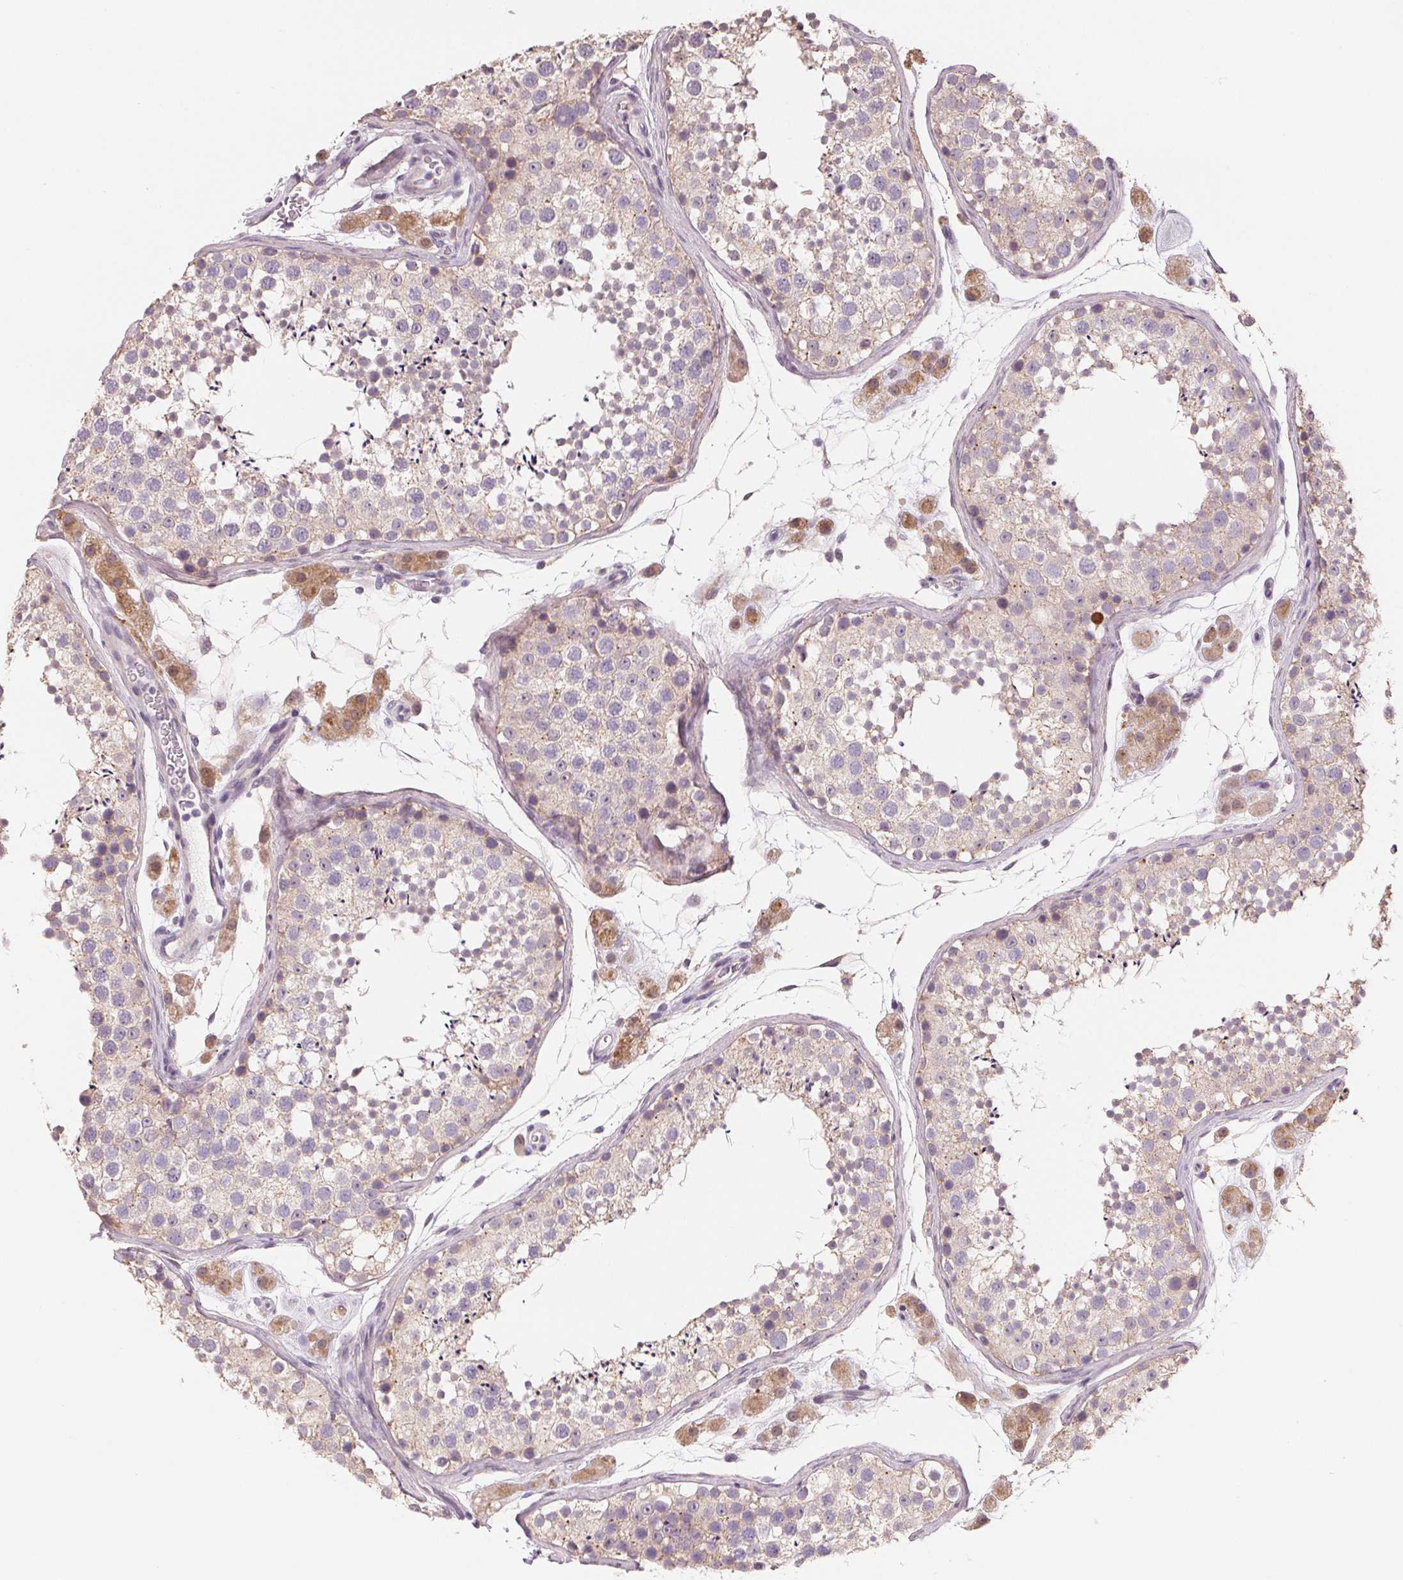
{"staining": {"intensity": "negative", "quantity": "none", "location": "none"}, "tissue": "testis", "cell_type": "Cells in seminiferous ducts", "image_type": "normal", "snomed": [{"axis": "morphology", "description": "Normal tissue, NOS"}, {"axis": "topography", "description": "Testis"}], "caption": "Immunohistochemistry (IHC) image of unremarkable testis: human testis stained with DAB reveals no significant protein positivity in cells in seminiferous ducts.", "gene": "VTCN1", "patient": {"sex": "male", "age": 41}}